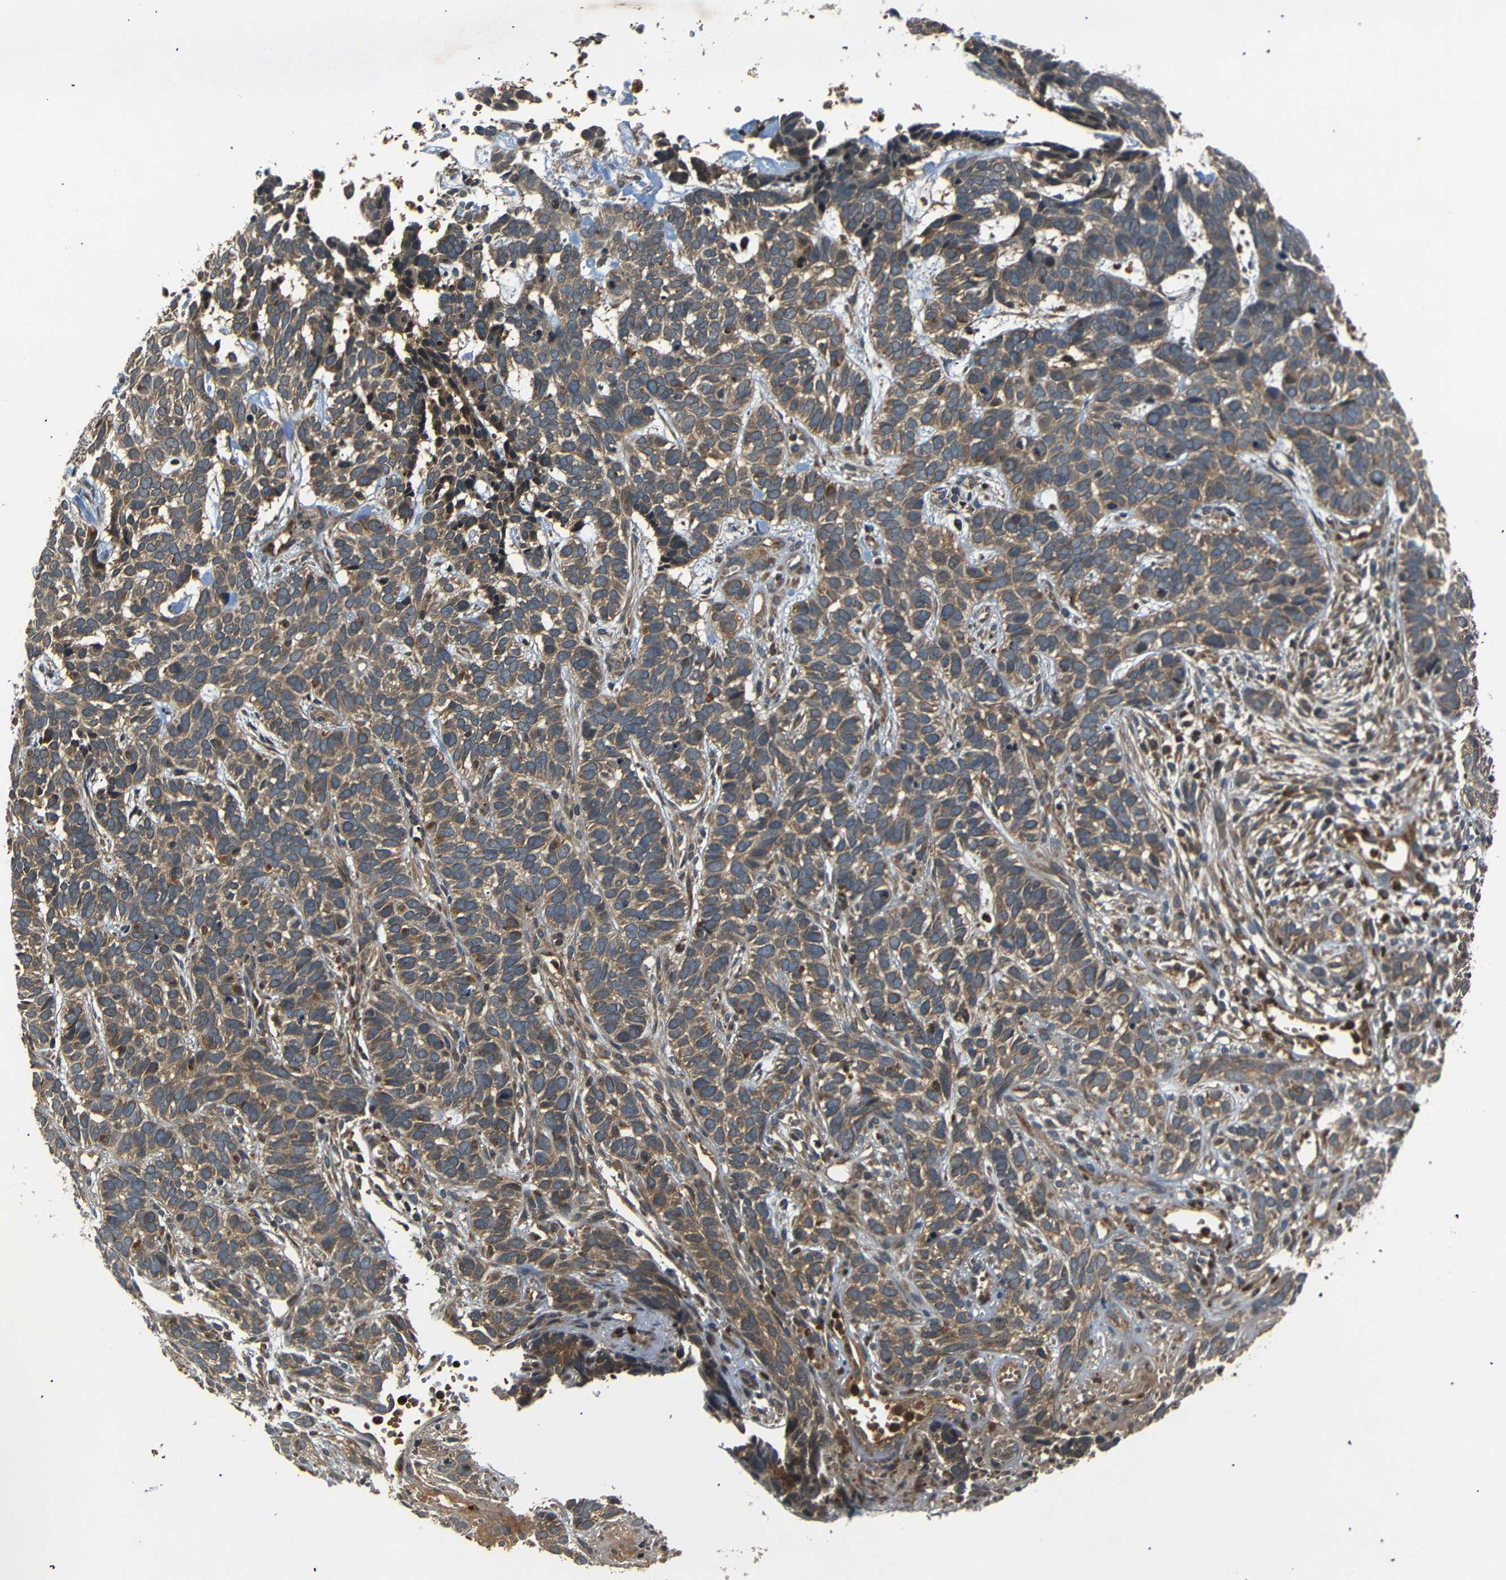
{"staining": {"intensity": "moderate", "quantity": ">75%", "location": "cytoplasmic/membranous"}, "tissue": "skin cancer", "cell_type": "Tumor cells", "image_type": "cancer", "snomed": [{"axis": "morphology", "description": "Basal cell carcinoma"}, {"axis": "topography", "description": "Skin"}], "caption": "DAB immunohistochemical staining of human skin cancer (basal cell carcinoma) reveals moderate cytoplasmic/membranous protein staining in approximately >75% of tumor cells.", "gene": "TANK", "patient": {"sex": "male", "age": 87}}